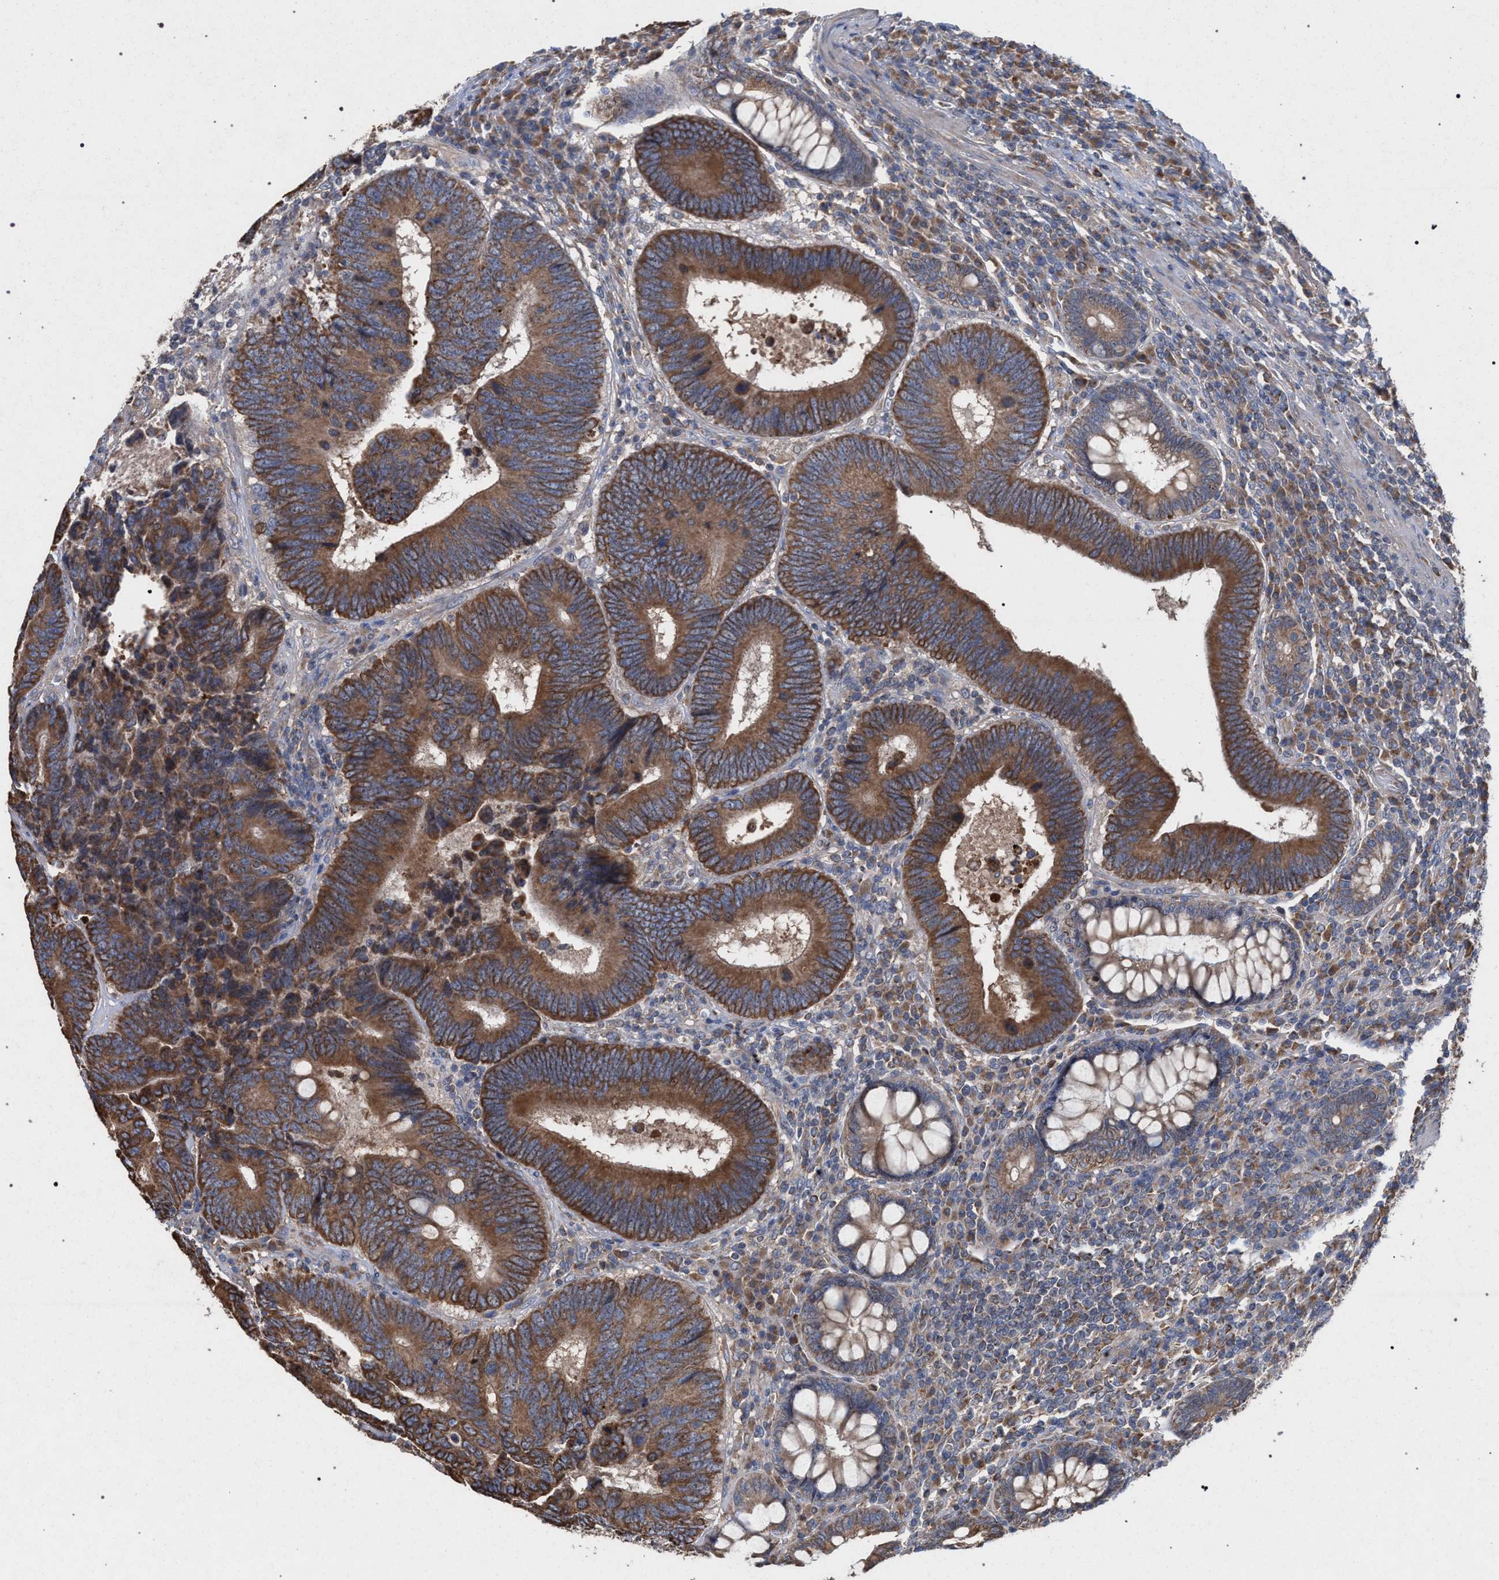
{"staining": {"intensity": "moderate", "quantity": ">75%", "location": "cytoplasmic/membranous"}, "tissue": "colorectal cancer", "cell_type": "Tumor cells", "image_type": "cancer", "snomed": [{"axis": "morphology", "description": "Adenocarcinoma, NOS"}, {"axis": "topography", "description": "Colon"}], "caption": "Protein expression analysis of colorectal cancer (adenocarcinoma) shows moderate cytoplasmic/membranous expression in about >75% of tumor cells. (brown staining indicates protein expression, while blue staining denotes nuclei).", "gene": "BCL2L12", "patient": {"sex": "female", "age": 78}}